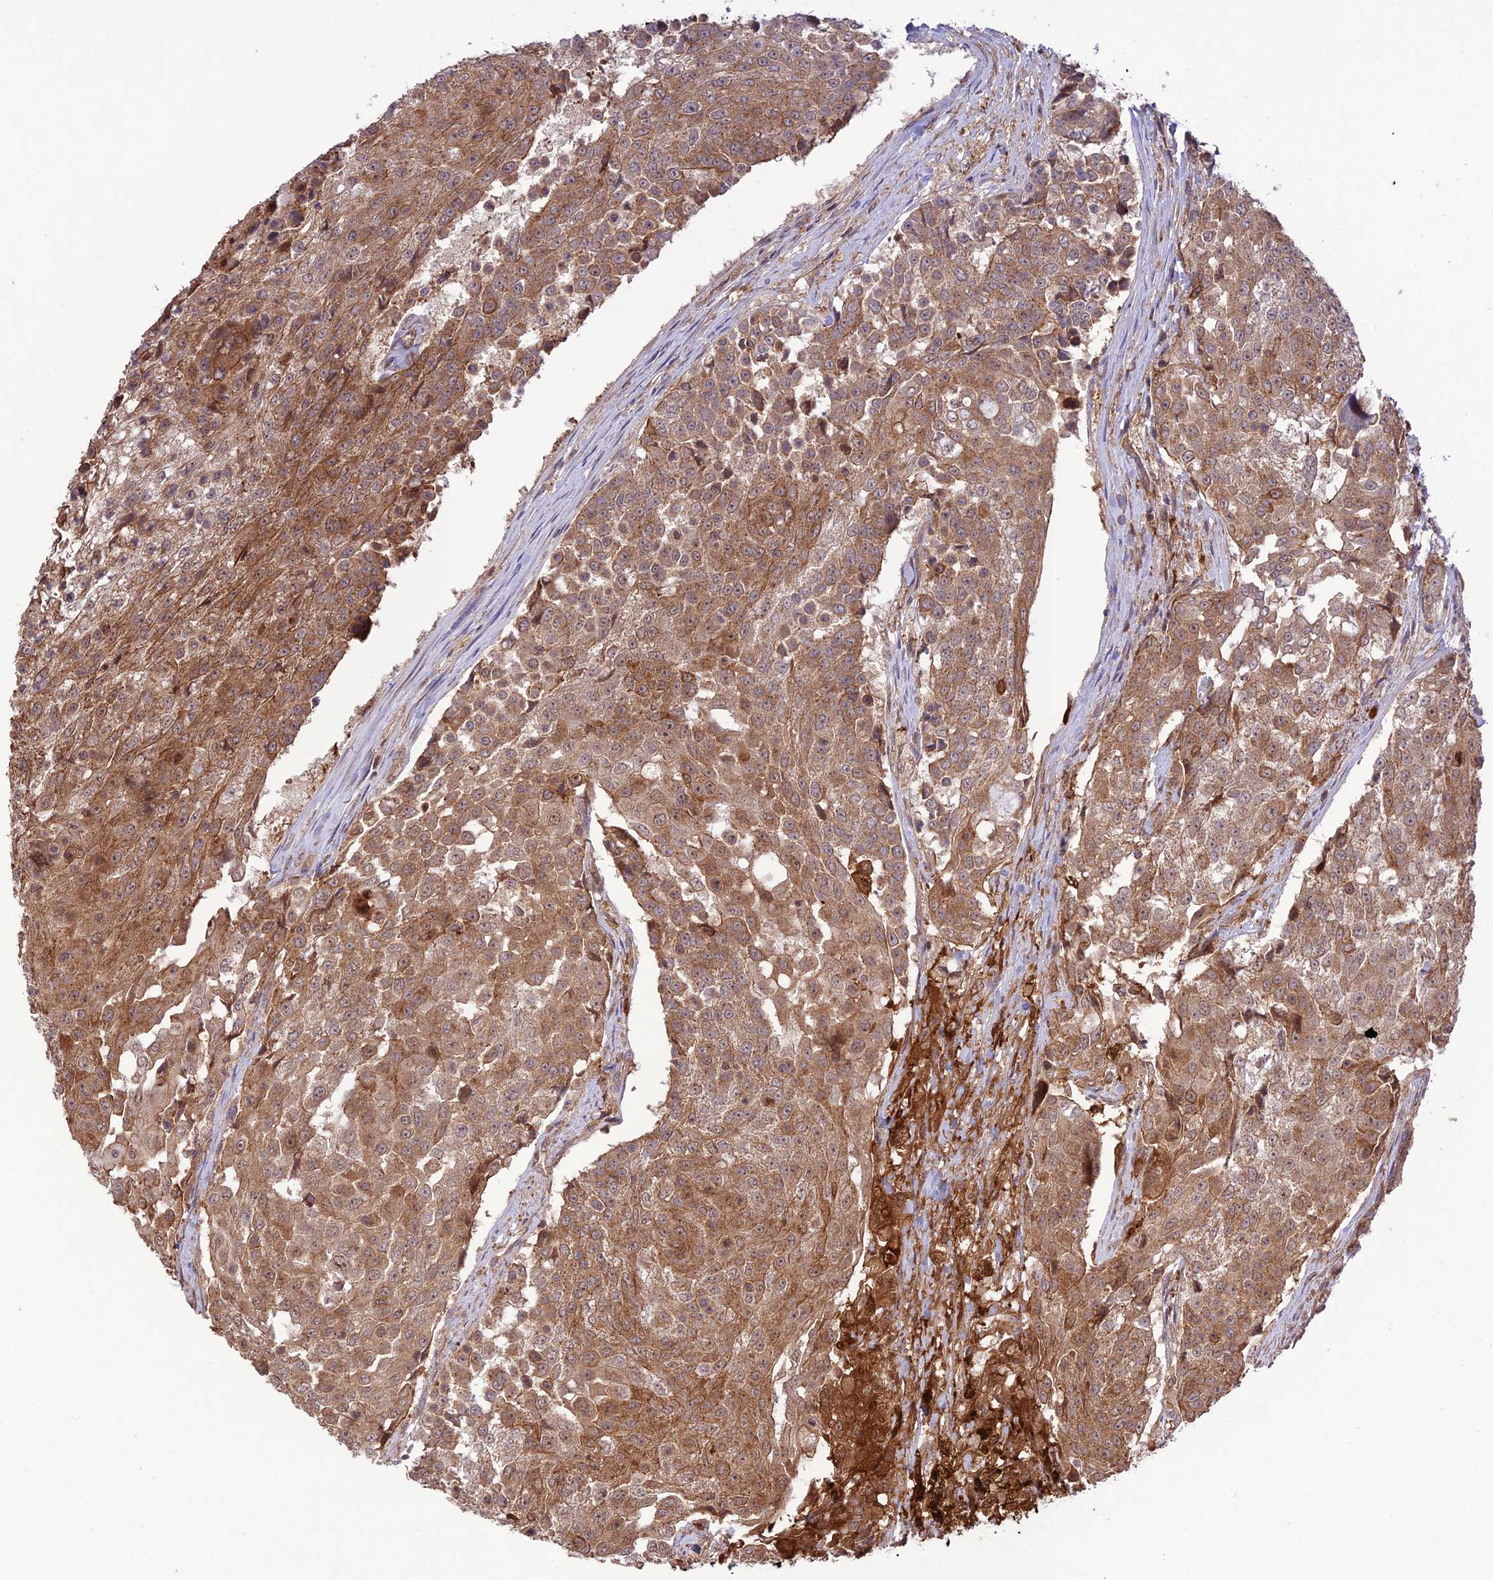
{"staining": {"intensity": "moderate", "quantity": ">75%", "location": "cytoplasmic/membranous"}, "tissue": "urothelial cancer", "cell_type": "Tumor cells", "image_type": "cancer", "snomed": [{"axis": "morphology", "description": "Urothelial carcinoma, High grade"}, {"axis": "topography", "description": "Urinary bladder"}], "caption": "IHC histopathology image of urothelial carcinoma (high-grade) stained for a protein (brown), which reveals medium levels of moderate cytoplasmic/membranous staining in about >75% of tumor cells.", "gene": "FCHSD1", "patient": {"sex": "female", "age": 63}}